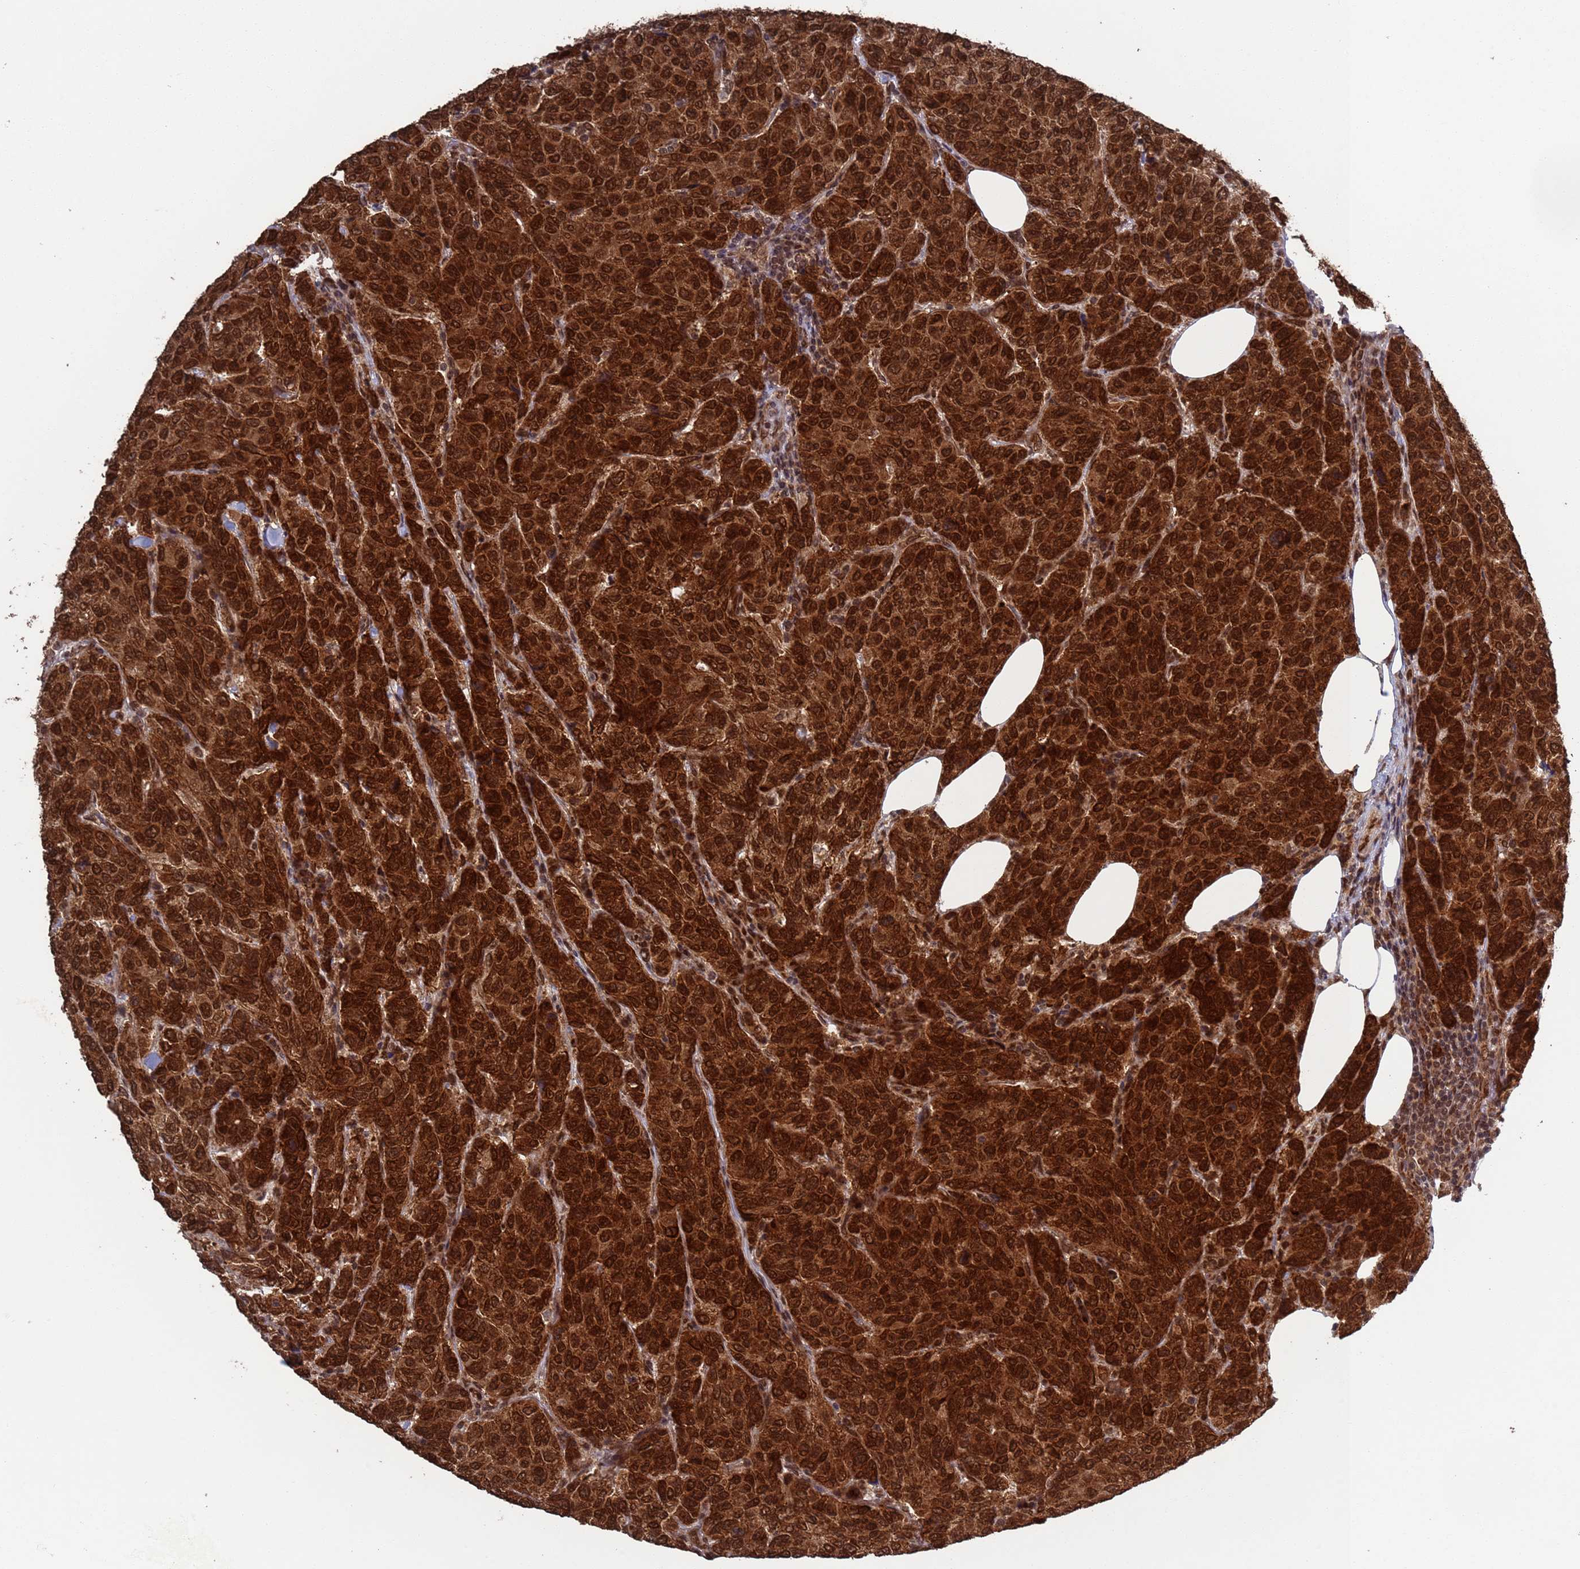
{"staining": {"intensity": "strong", "quantity": ">75%", "location": "cytoplasmic/membranous,nuclear"}, "tissue": "breast cancer", "cell_type": "Tumor cells", "image_type": "cancer", "snomed": [{"axis": "morphology", "description": "Duct carcinoma"}, {"axis": "topography", "description": "Breast"}], "caption": "Immunohistochemical staining of human breast cancer (invasive ductal carcinoma) reveals strong cytoplasmic/membranous and nuclear protein positivity in approximately >75% of tumor cells. (DAB (3,3'-diaminobenzidine) IHC with brightfield microscopy, high magnification).", "gene": "FUBP3", "patient": {"sex": "female", "age": 55}}